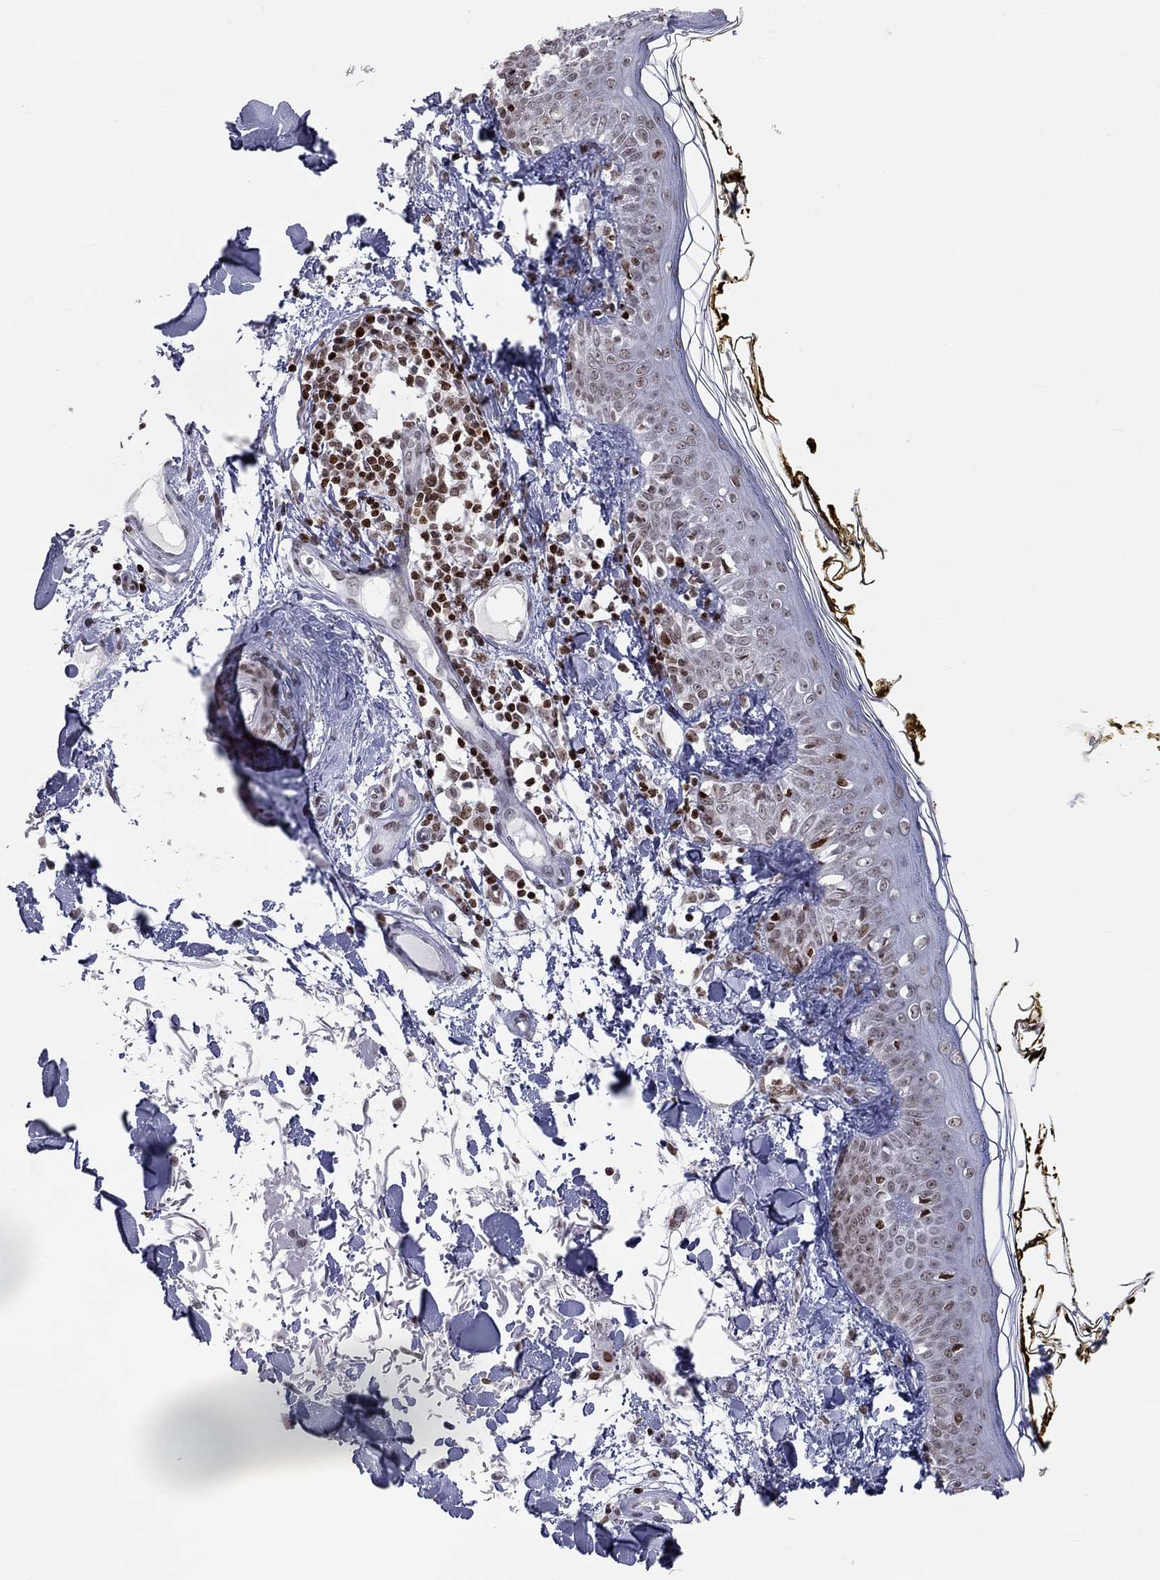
{"staining": {"intensity": "moderate", "quantity": "25%-75%", "location": "nuclear"}, "tissue": "skin", "cell_type": "Fibroblasts", "image_type": "normal", "snomed": [{"axis": "morphology", "description": "Normal tissue, NOS"}, {"axis": "topography", "description": "Skin"}], "caption": "Protein expression analysis of benign skin displays moderate nuclear staining in approximately 25%-75% of fibroblasts.", "gene": "H2AX", "patient": {"sex": "male", "age": 76}}